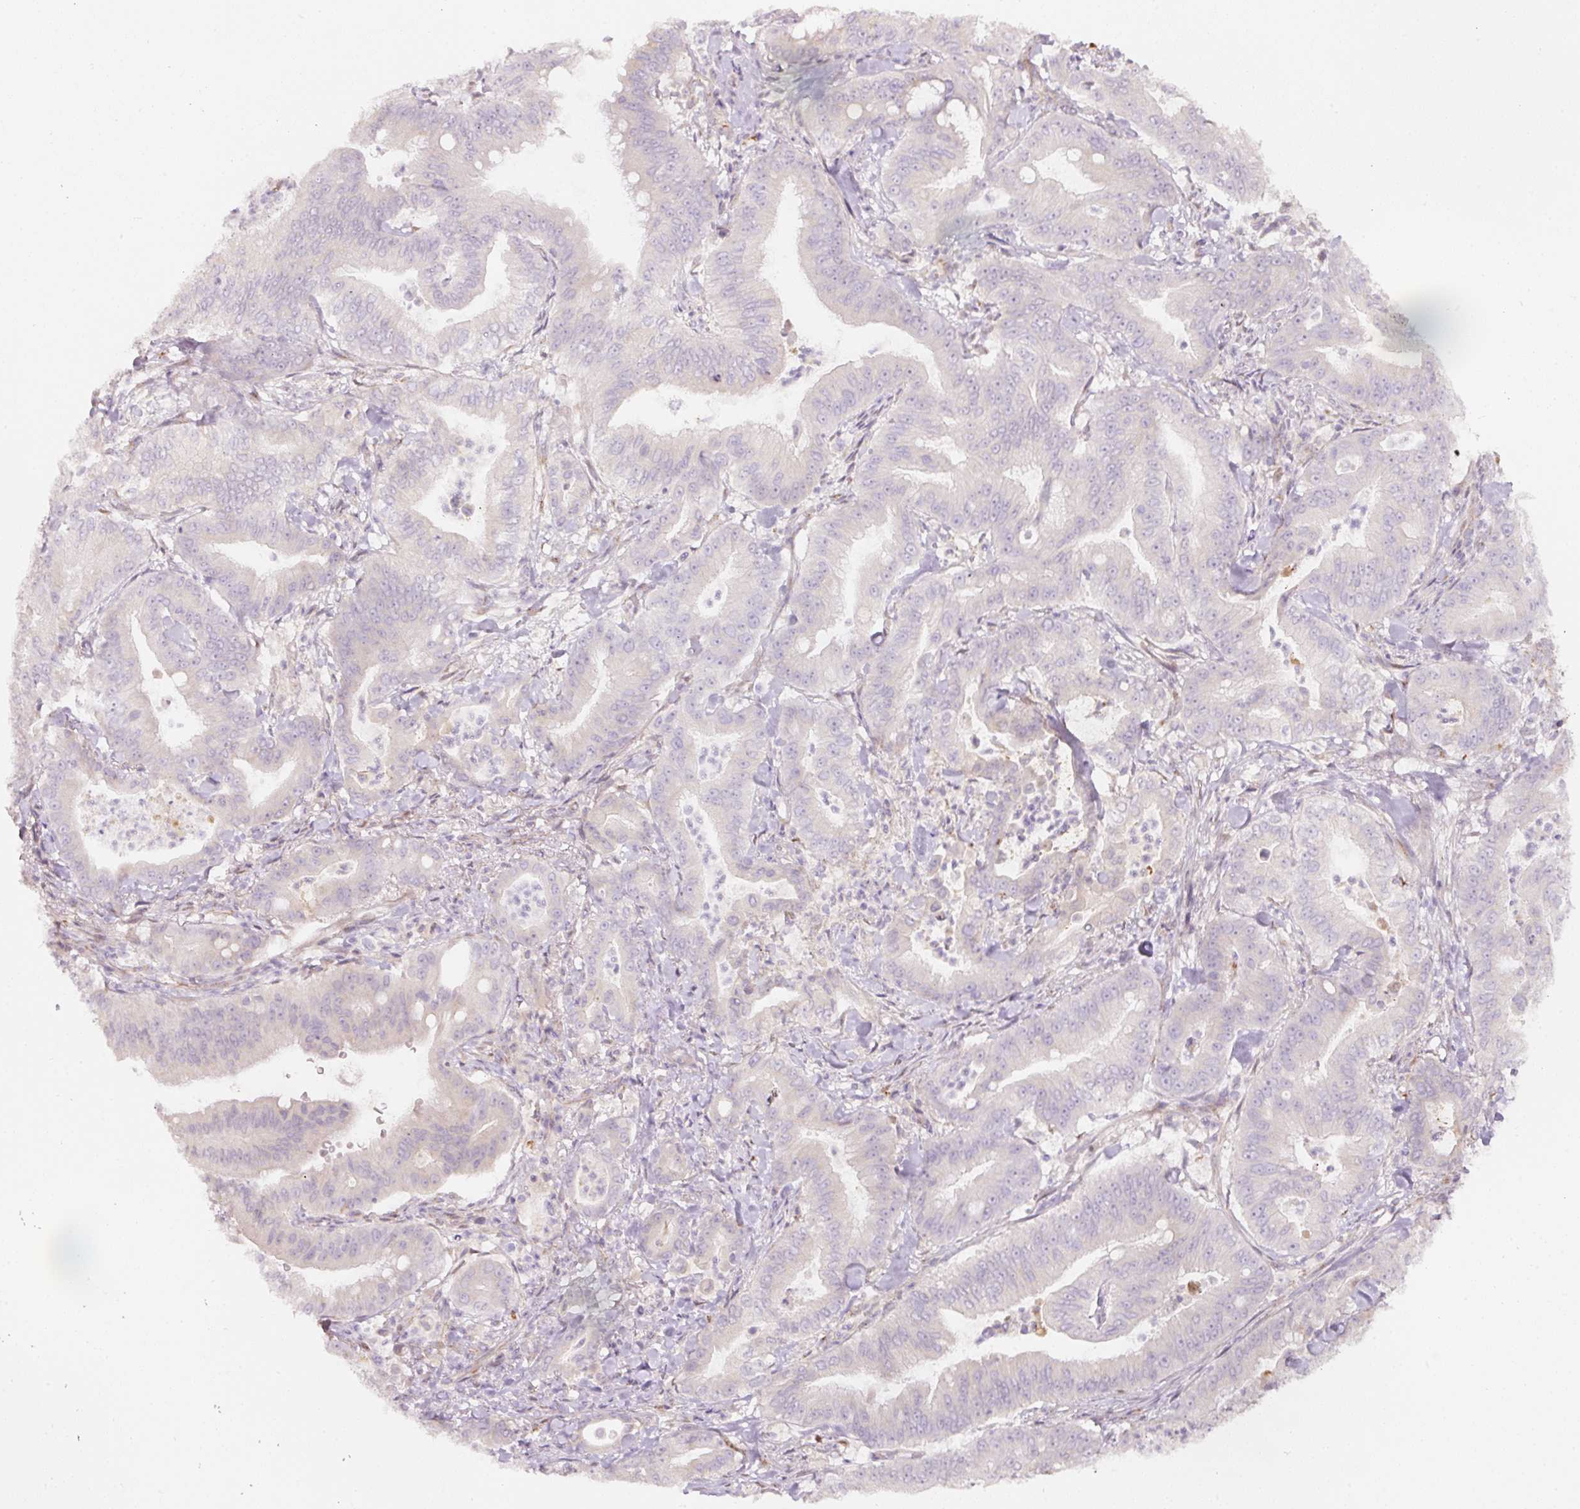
{"staining": {"intensity": "negative", "quantity": "none", "location": "none"}, "tissue": "pancreatic cancer", "cell_type": "Tumor cells", "image_type": "cancer", "snomed": [{"axis": "morphology", "description": "Adenocarcinoma, NOS"}, {"axis": "topography", "description": "Pancreas"}], "caption": "Immunohistochemistry of pancreatic adenocarcinoma demonstrates no staining in tumor cells.", "gene": "NBPF11", "patient": {"sex": "male", "age": 71}}